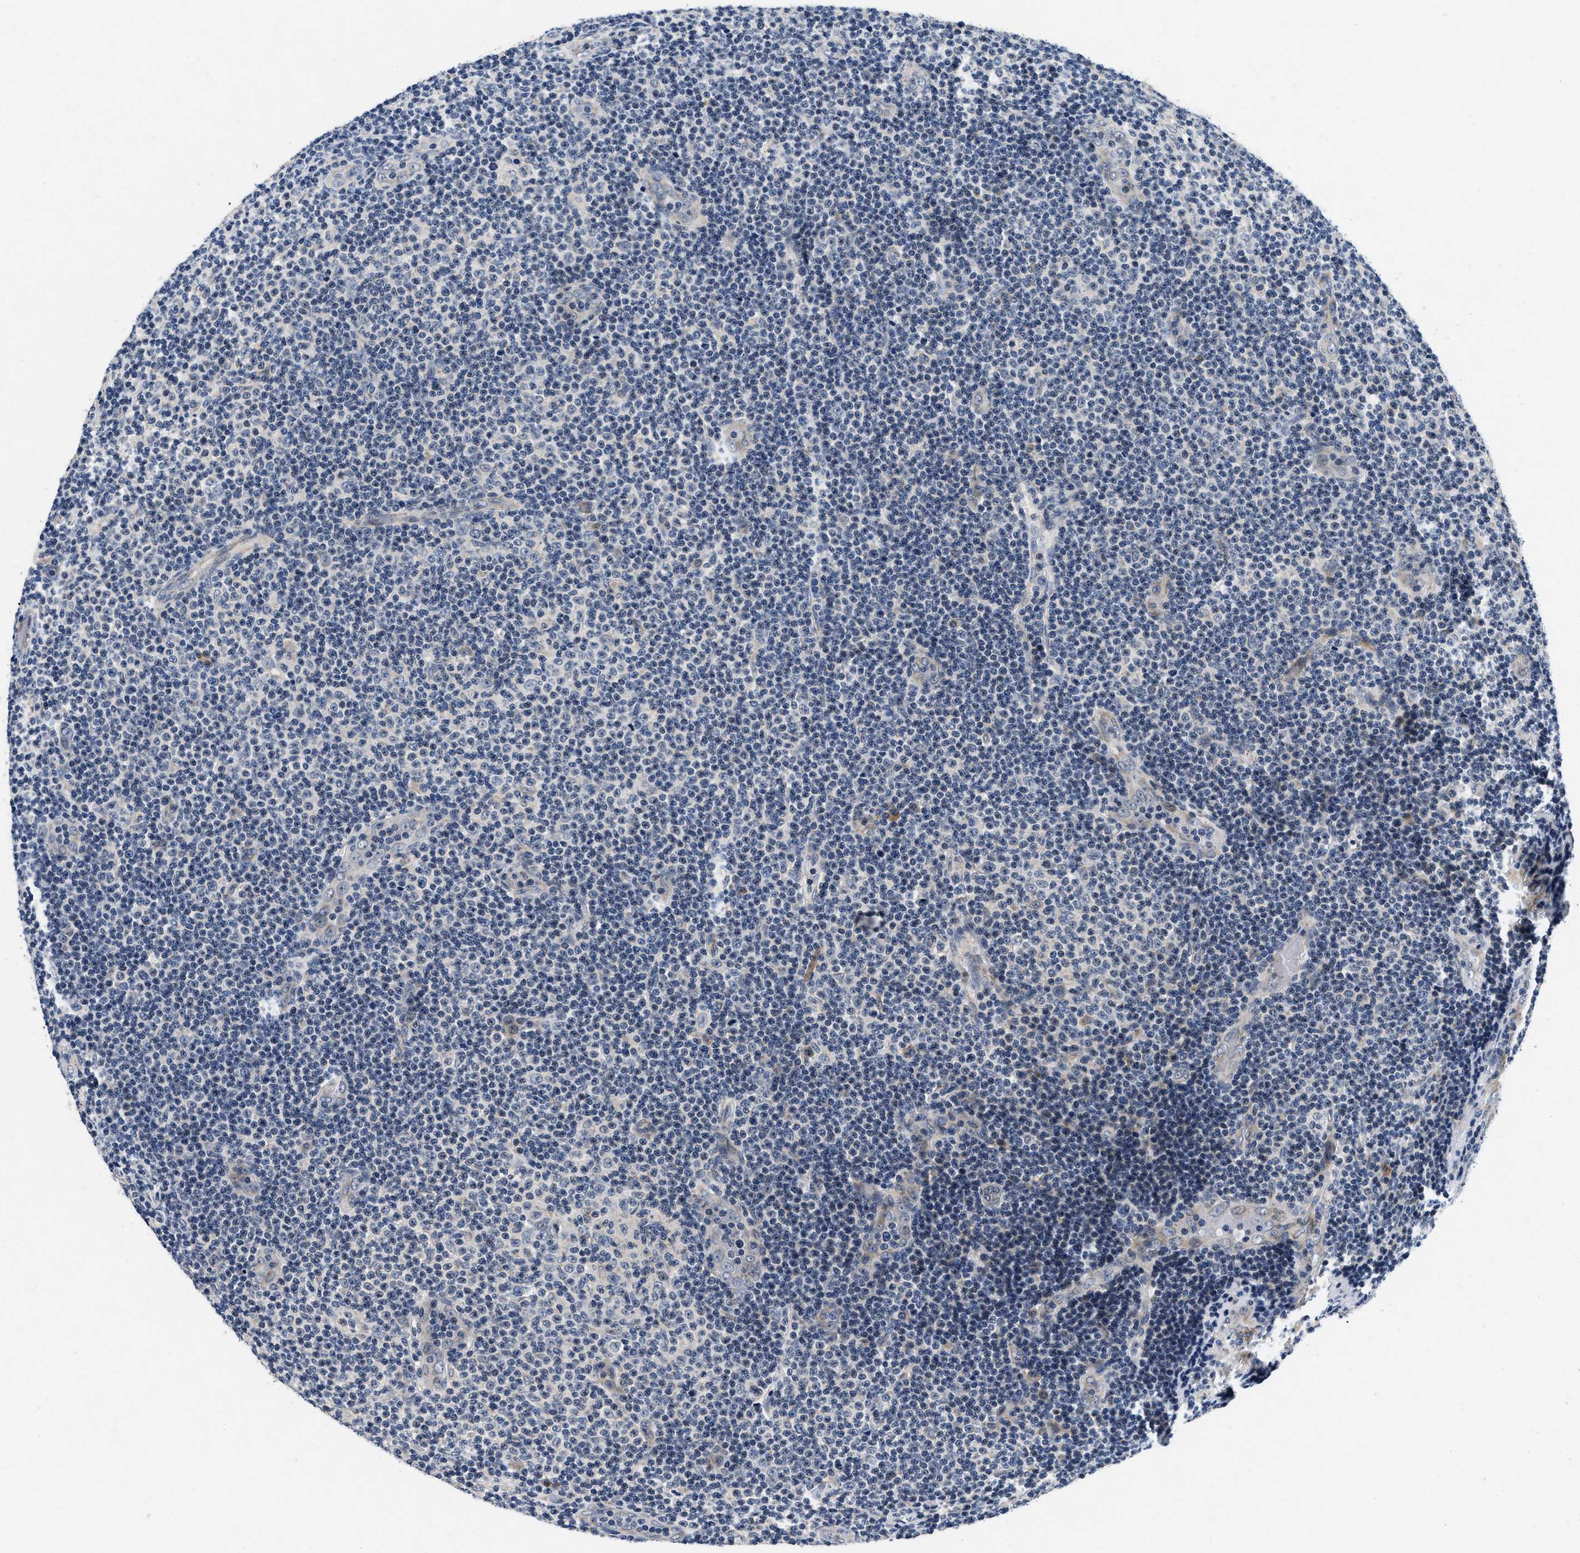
{"staining": {"intensity": "negative", "quantity": "none", "location": "none"}, "tissue": "lymphoma", "cell_type": "Tumor cells", "image_type": "cancer", "snomed": [{"axis": "morphology", "description": "Malignant lymphoma, non-Hodgkin's type, Low grade"}, {"axis": "topography", "description": "Lymph node"}], "caption": "This is an immunohistochemistry histopathology image of lymphoma. There is no staining in tumor cells.", "gene": "PDP1", "patient": {"sex": "male", "age": 83}}